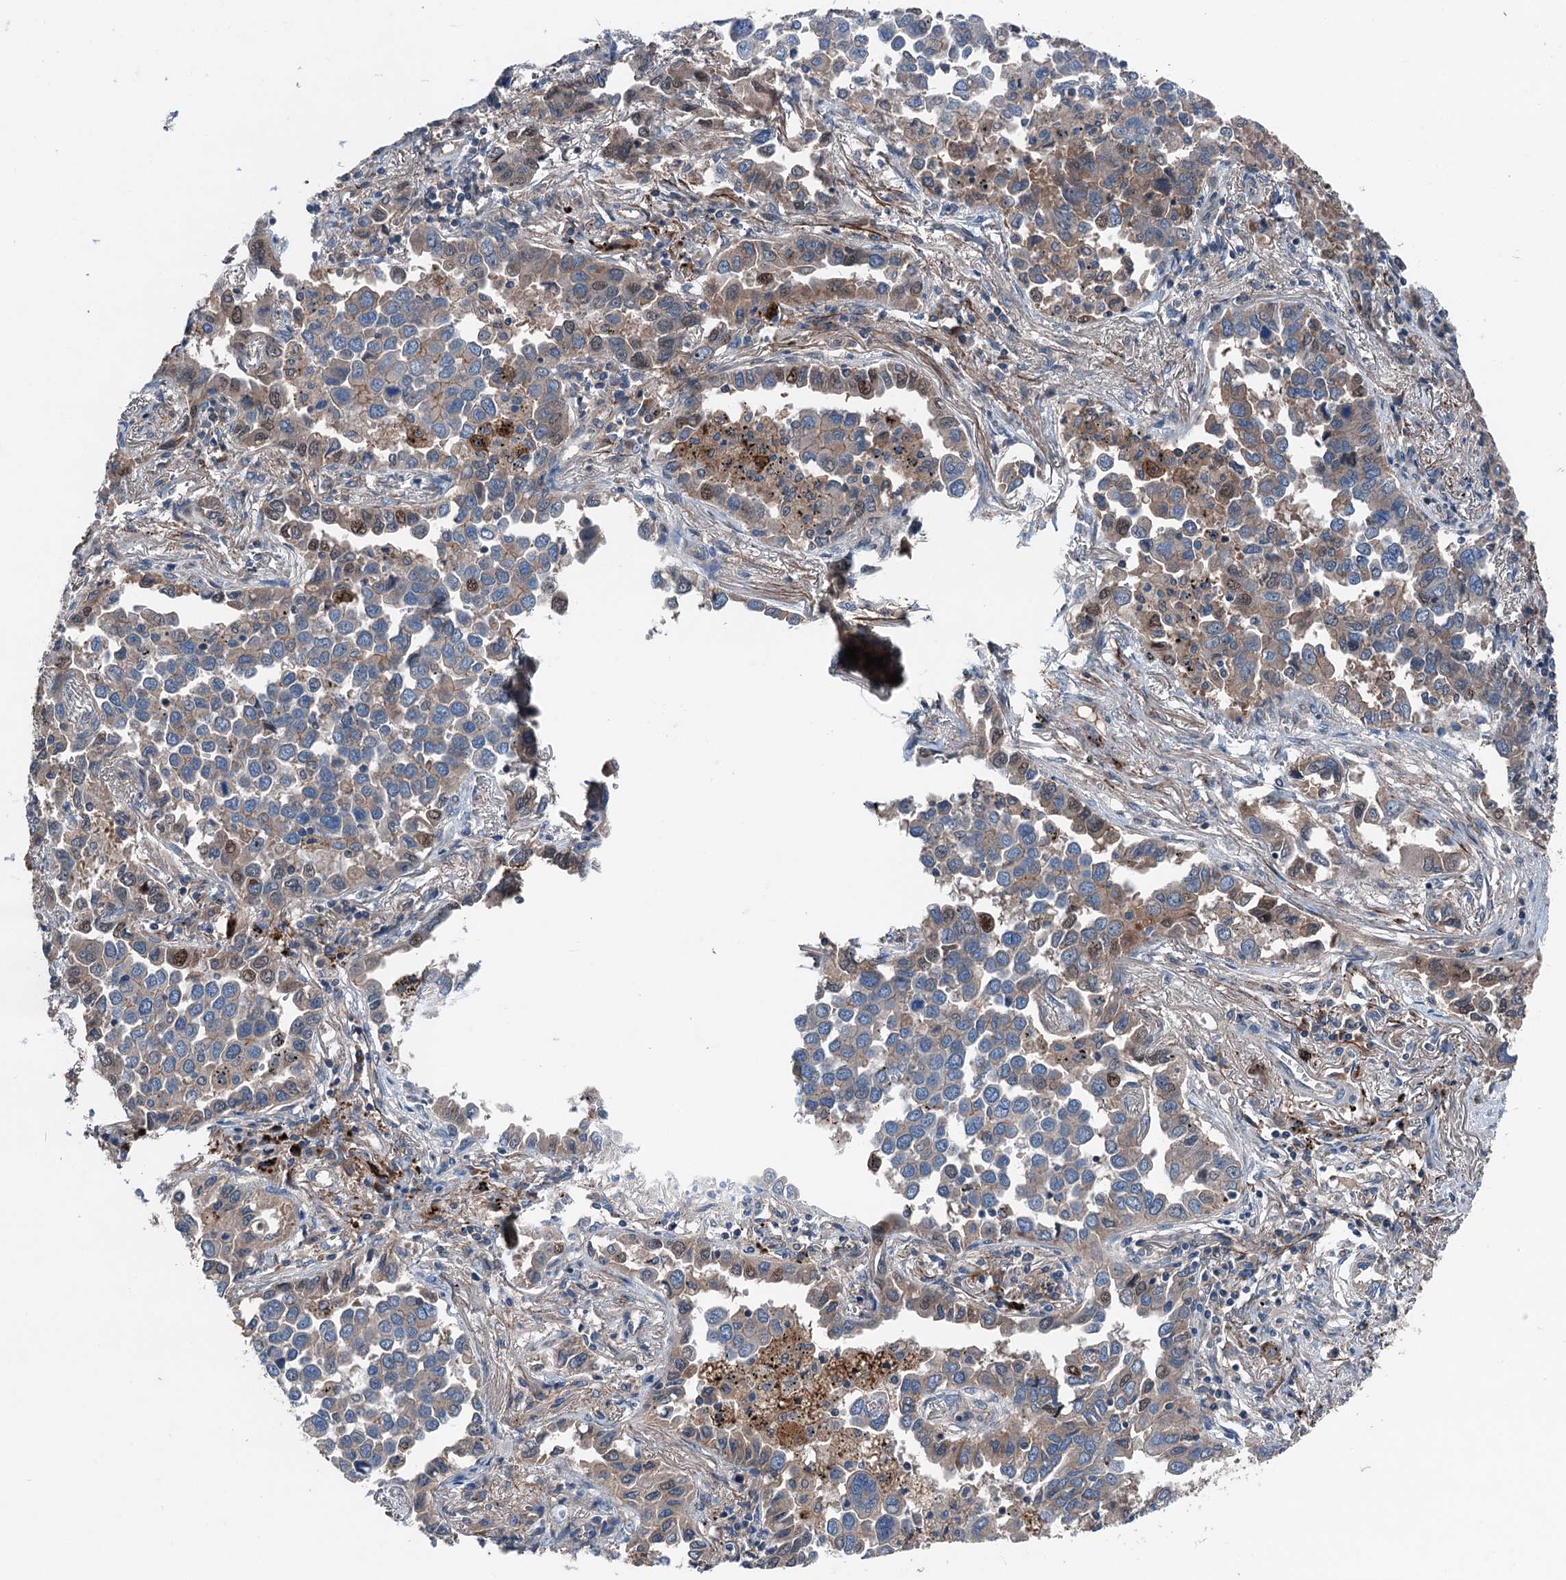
{"staining": {"intensity": "moderate", "quantity": "25%-75%", "location": "cytoplasmic/membranous,nuclear"}, "tissue": "lung cancer", "cell_type": "Tumor cells", "image_type": "cancer", "snomed": [{"axis": "morphology", "description": "Adenocarcinoma, NOS"}, {"axis": "topography", "description": "Lung"}], "caption": "Brown immunohistochemical staining in human lung cancer (adenocarcinoma) demonstrates moderate cytoplasmic/membranous and nuclear staining in approximately 25%-75% of tumor cells.", "gene": "SLC2A10", "patient": {"sex": "male", "age": 67}}